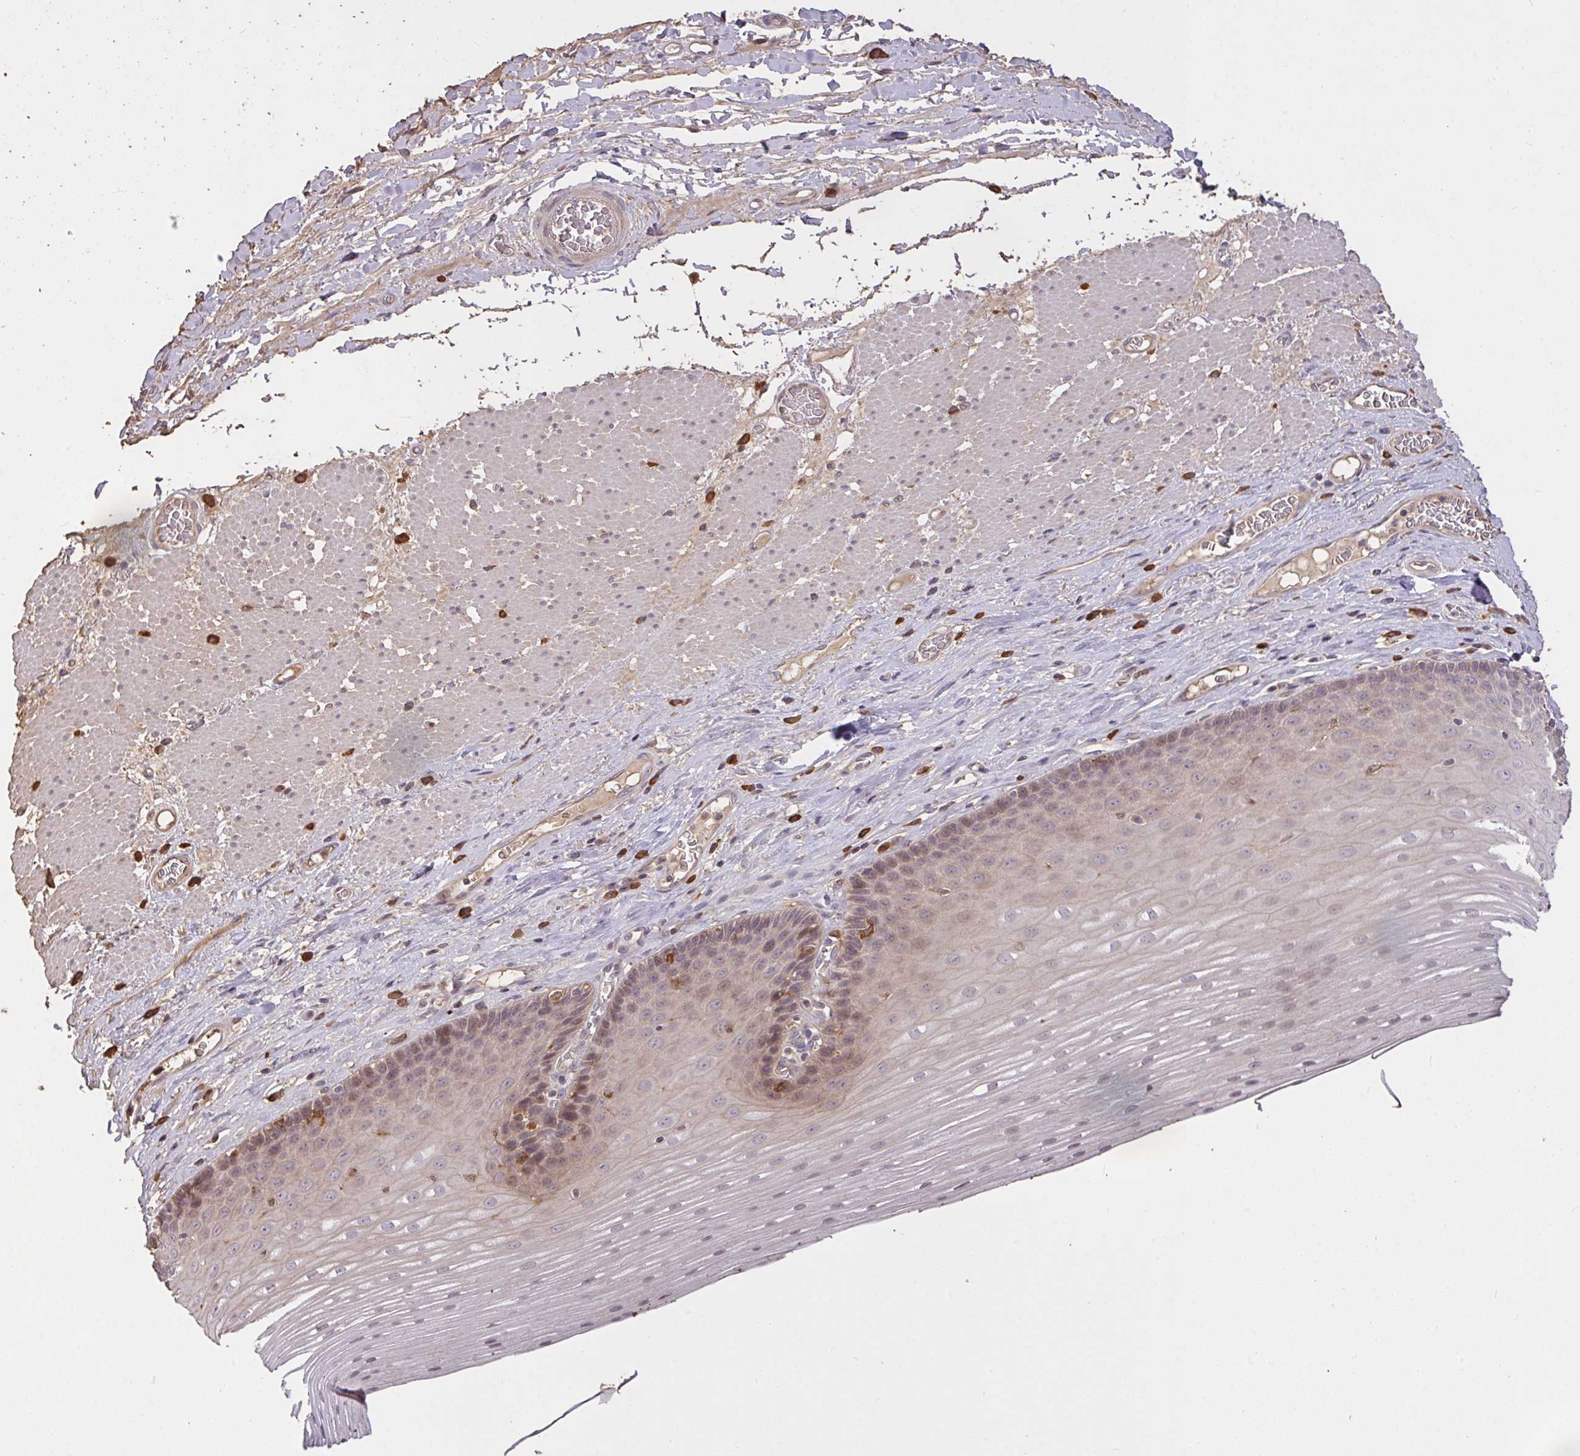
{"staining": {"intensity": "weak", "quantity": "<25%", "location": "nuclear"}, "tissue": "esophagus", "cell_type": "Squamous epithelial cells", "image_type": "normal", "snomed": [{"axis": "morphology", "description": "Normal tissue, NOS"}, {"axis": "topography", "description": "Esophagus"}], "caption": "High power microscopy micrograph of an immunohistochemistry histopathology image of unremarkable esophagus, revealing no significant expression in squamous epithelial cells. Nuclei are stained in blue.", "gene": "FCER1A", "patient": {"sex": "male", "age": 62}}